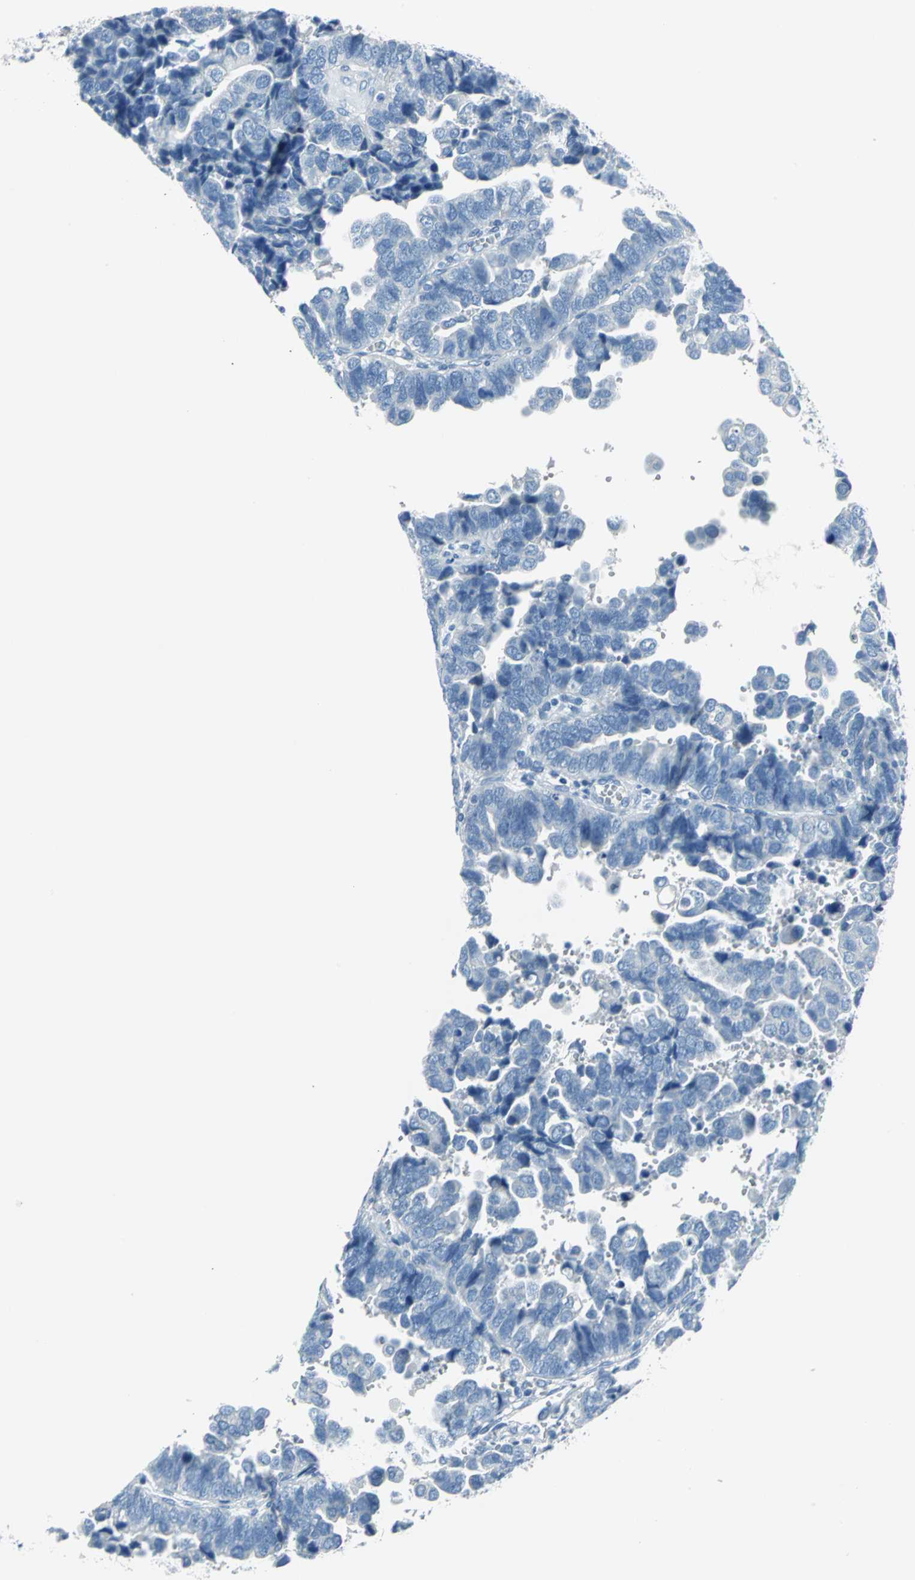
{"staining": {"intensity": "negative", "quantity": "none", "location": "none"}, "tissue": "endometrial cancer", "cell_type": "Tumor cells", "image_type": "cancer", "snomed": [{"axis": "morphology", "description": "Adenocarcinoma, NOS"}, {"axis": "topography", "description": "Endometrium"}], "caption": "A photomicrograph of adenocarcinoma (endometrial) stained for a protein shows no brown staining in tumor cells.", "gene": "PKLR", "patient": {"sex": "female", "age": 75}}